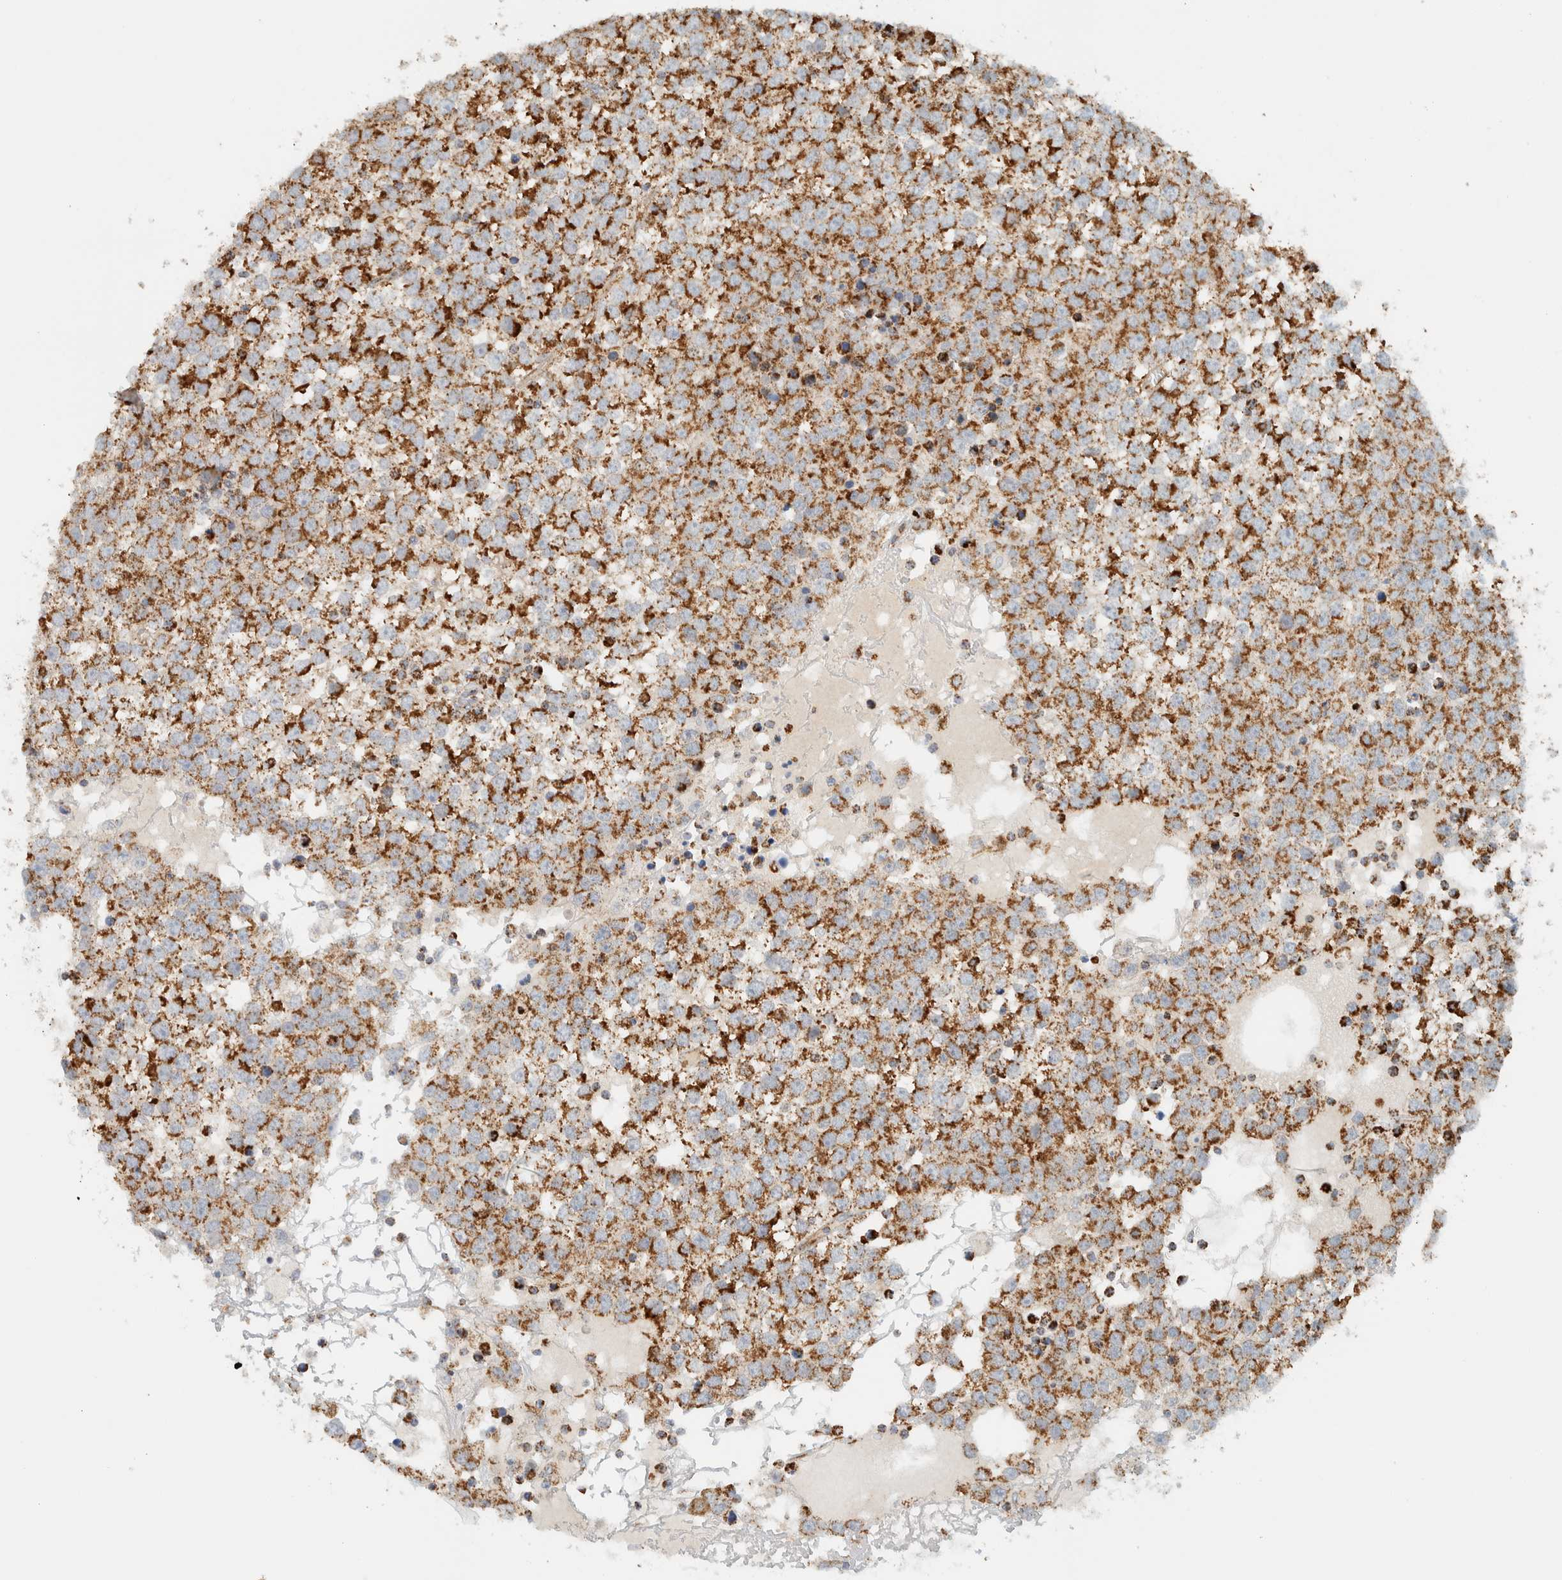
{"staining": {"intensity": "moderate", "quantity": ">75%", "location": "cytoplasmic/membranous"}, "tissue": "testis cancer", "cell_type": "Tumor cells", "image_type": "cancer", "snomed": [{"axis": "morphology", "description": "Seminoma, NOS"}, {"axis": "topography", "description": "Testis"}], "caption": "The micrograph demonstrates a brown stain indicating the presence of a protein in the cytoplasmic/membranous of tumor cells in seminoma (testis). (DAB IHC with brightfield microscopy, high magnification).", "gene": "KIFAP3", "patient": {"sex": "male", "age": 65}}